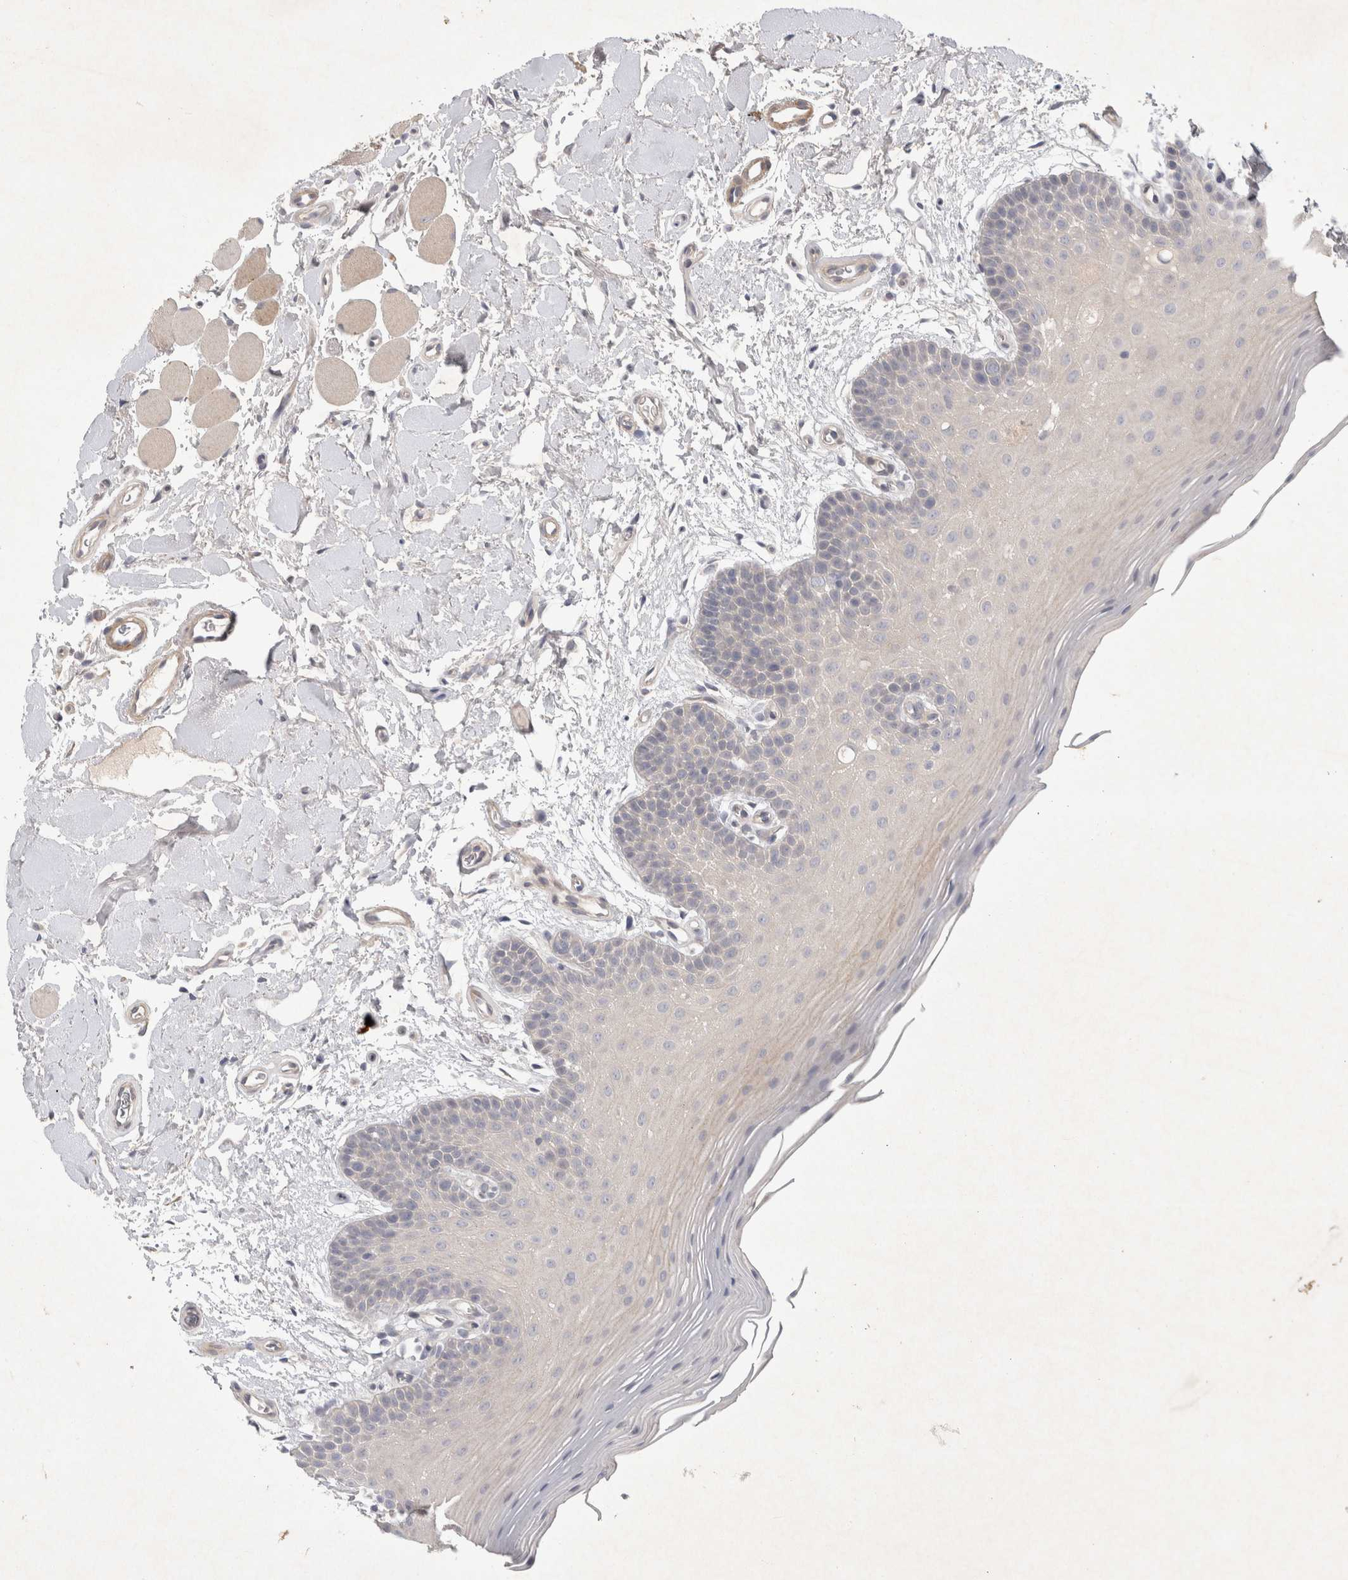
{"staining": {"intensity": "weak", "quantity": "<25%", "location": "cytoplasmic/membranous"}, "tissue": "oral mucosa", "cell_type": "Squamous epithelial cells", "image_type": "normal", "snomed": [{"axis": "morphology", "description": "Normal tissue, NOS"}, {"axis": "topography", "description": "Oral tissue"}], "caption": "Squamous epithelial cells show no significant protein positivity in normal oral mucosa. Brightfield microscopy of immunohistochemistry (IHC) stained with DAB (3,3'-diaminobenzidine) (brown) and hematoxylin (blue), captured at high magnification.", "gene": "BZW2", "patient": {"sex": "male", "age": 62}}